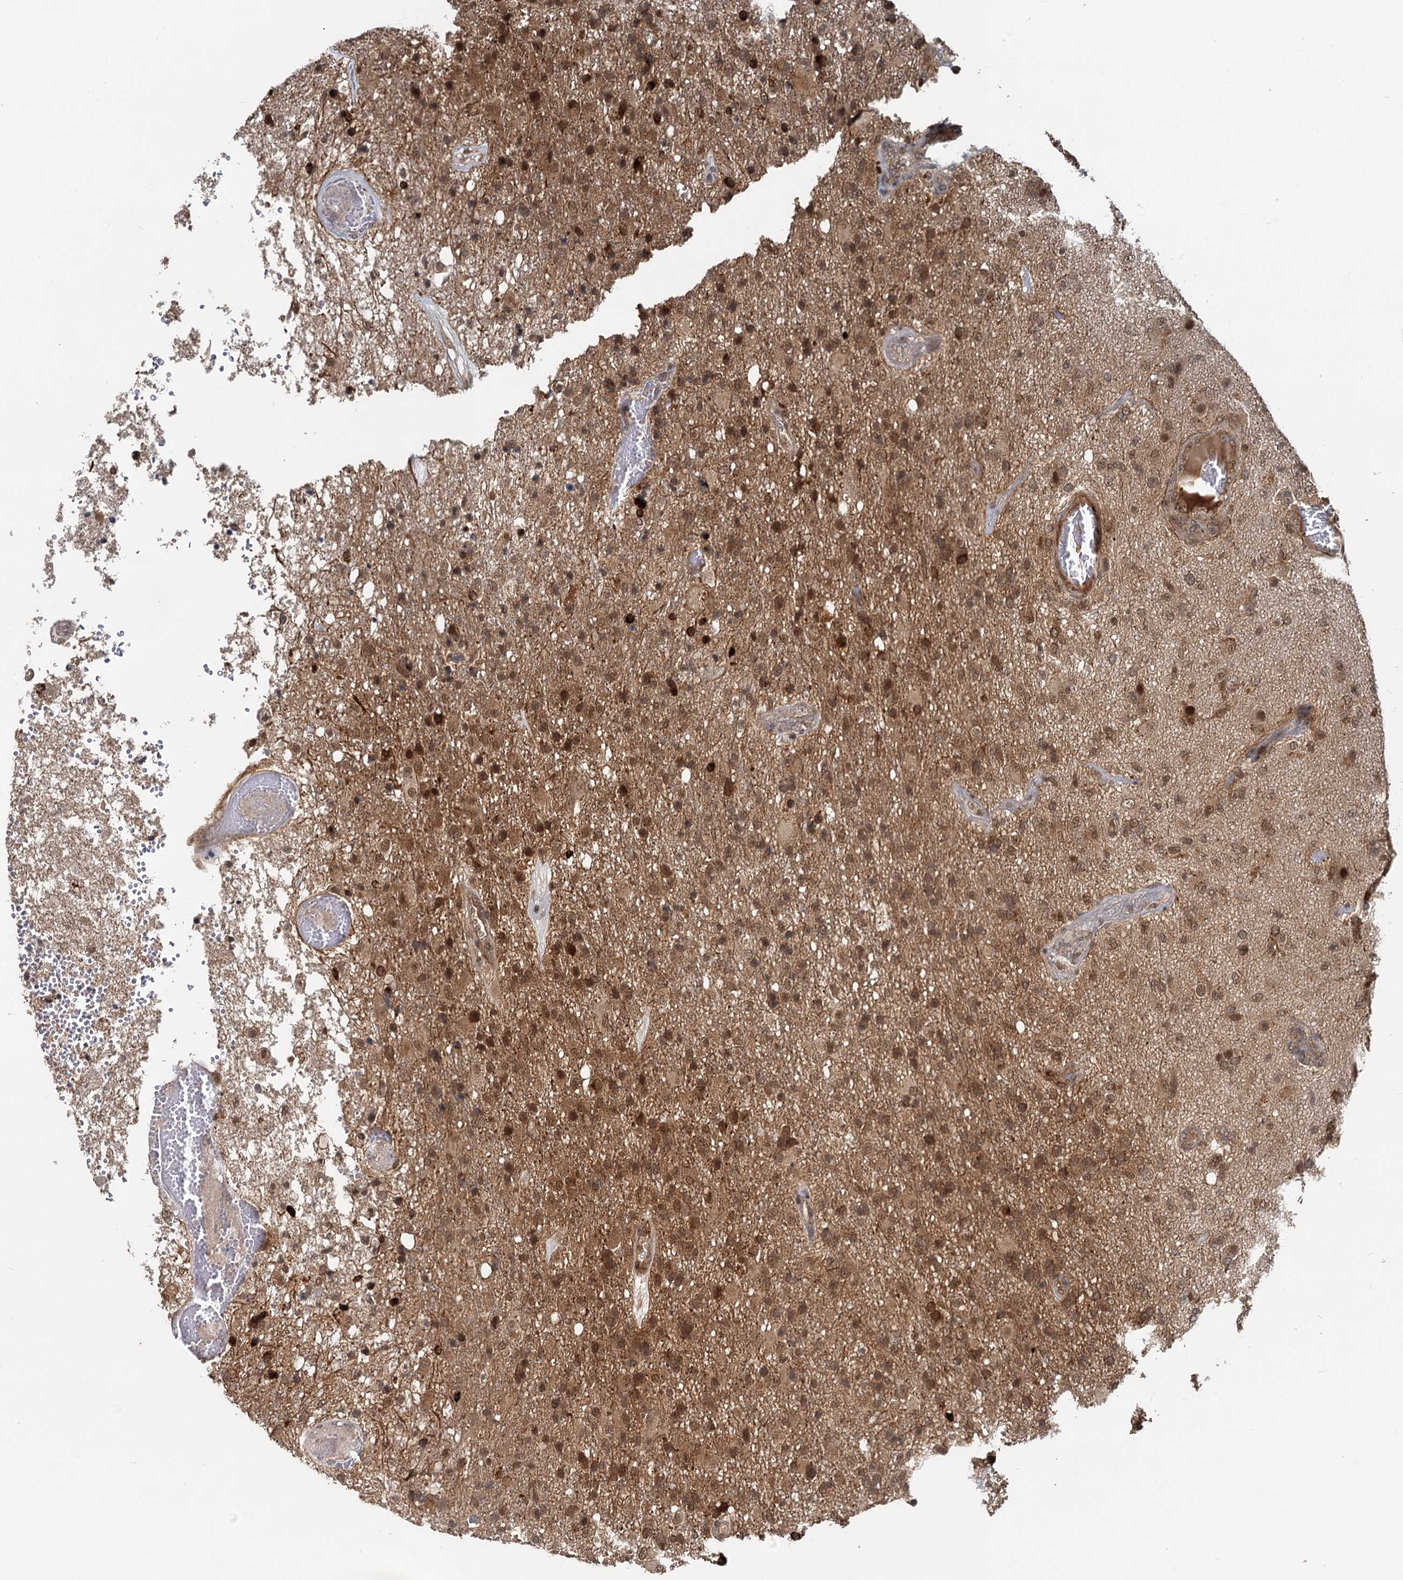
{"staining": {"intensity": "moderate", "quantity": ">75%", "location": "cytoplasmic/membranous,nuclear"}, "tissue": "glioma", "cell_type": "Tumor cells", "image_type": "cancer", "snomed": [{"axis": "morphology", "description": "Glioma, malignant, High grade"}, {"axis": "topography", "description": "Brain"}], "caption": "A brown stain highlights moderate cytoplasmic/membranous and nuclear staining of a protein in human high-grade glioma (malignant) tumor cells.", "gene": "RITA1", "patient": {"sex": "female", "age": 74}}